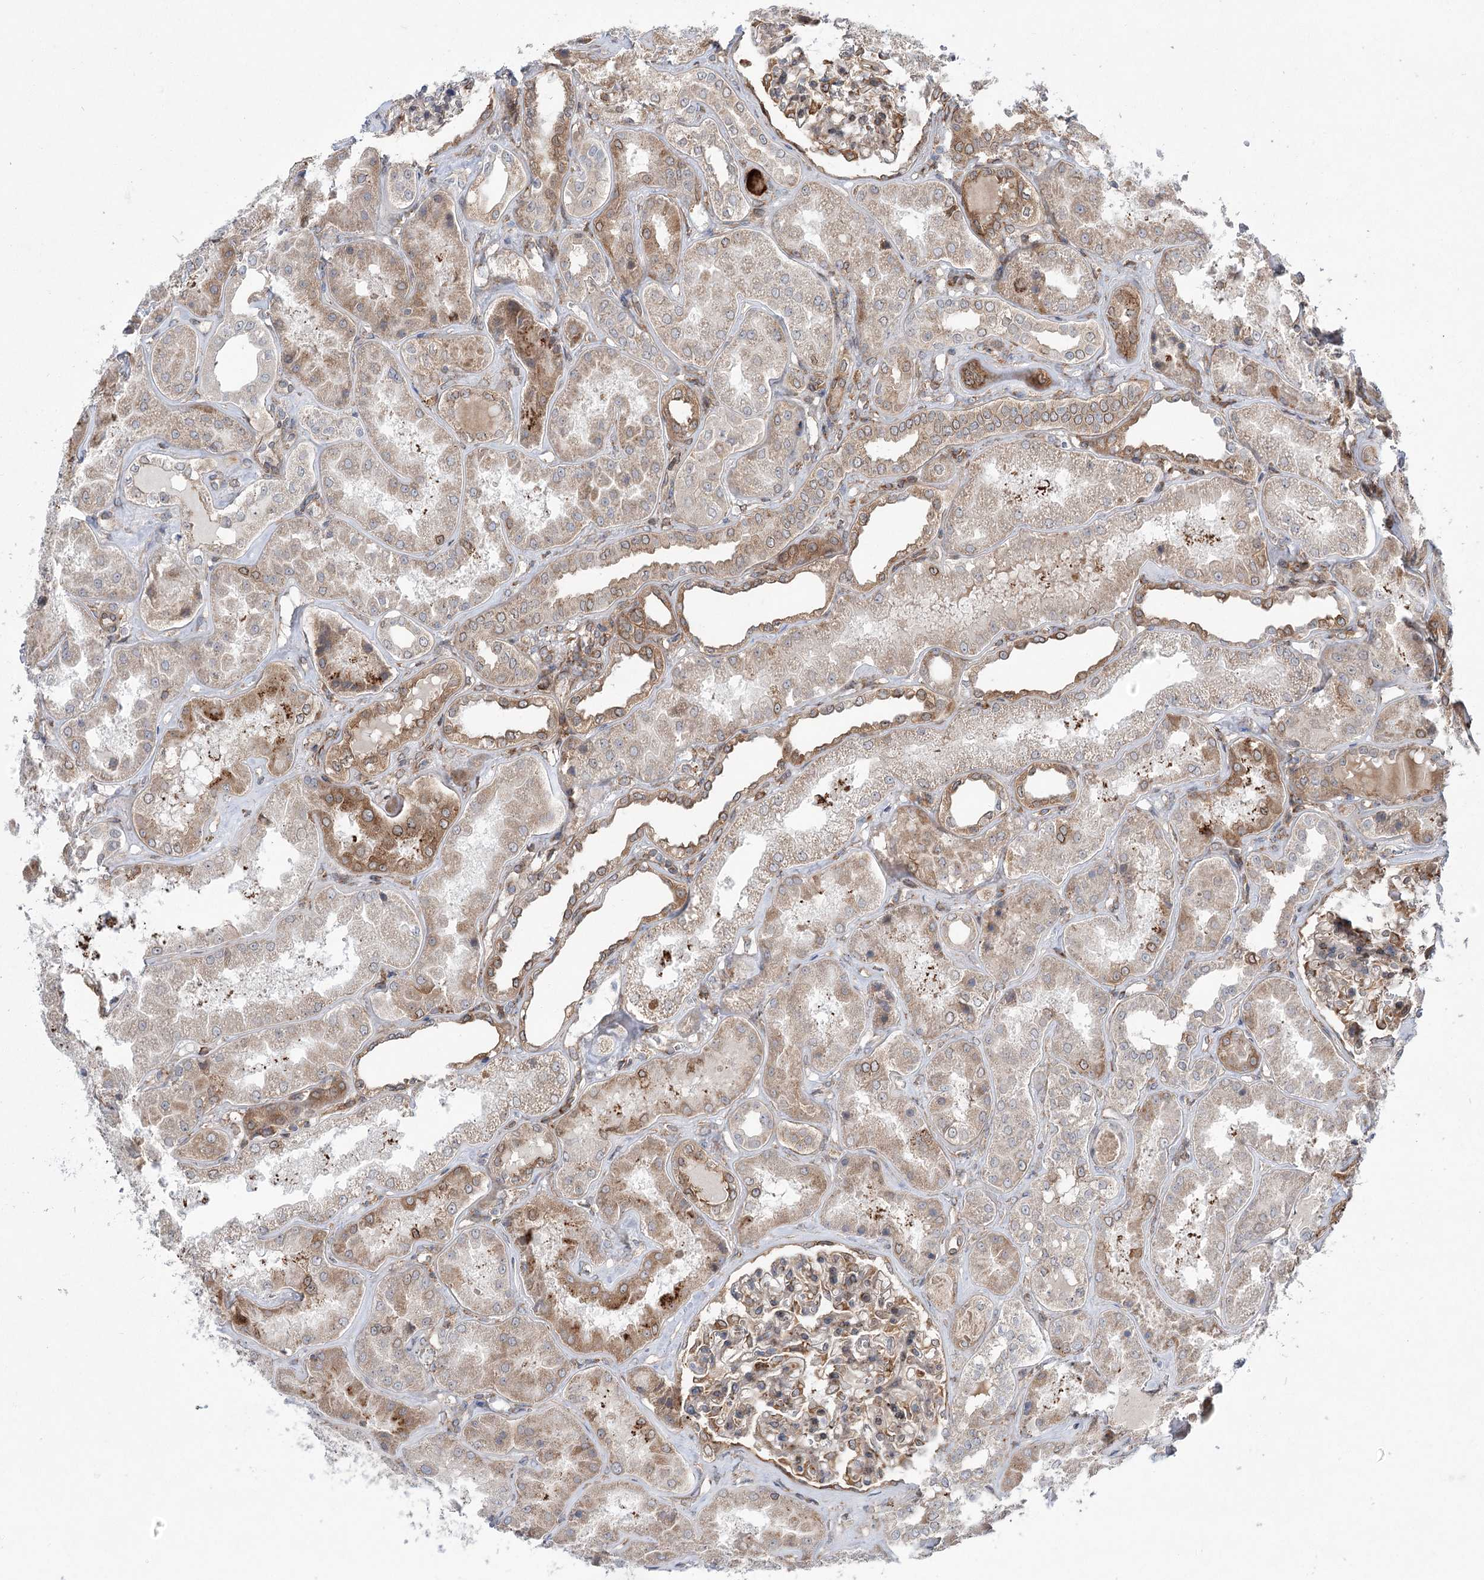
{"staining": {"intensity": "moderate", "quantity": "25%-75%", "location": "cytoplasmic/membranous"}, "tissue": "kidney", "cell_type": "Cells in glomeruli", "image_type": "normal", "snomed": [{"axis": "morphology", "description": "Normal tissue, NOS"}, {"axis": "topography", "description": "Kidney"}], "caption": "High-power microscopy captured an immunohistochemistry micrograph of unremarkable kidney, revealing moderate cytoplasmic/membranous expression in about 25%-75% of cells in glomeruli.", "gene": "VWA2", "patient": {"sex": "female", "age": 56}}